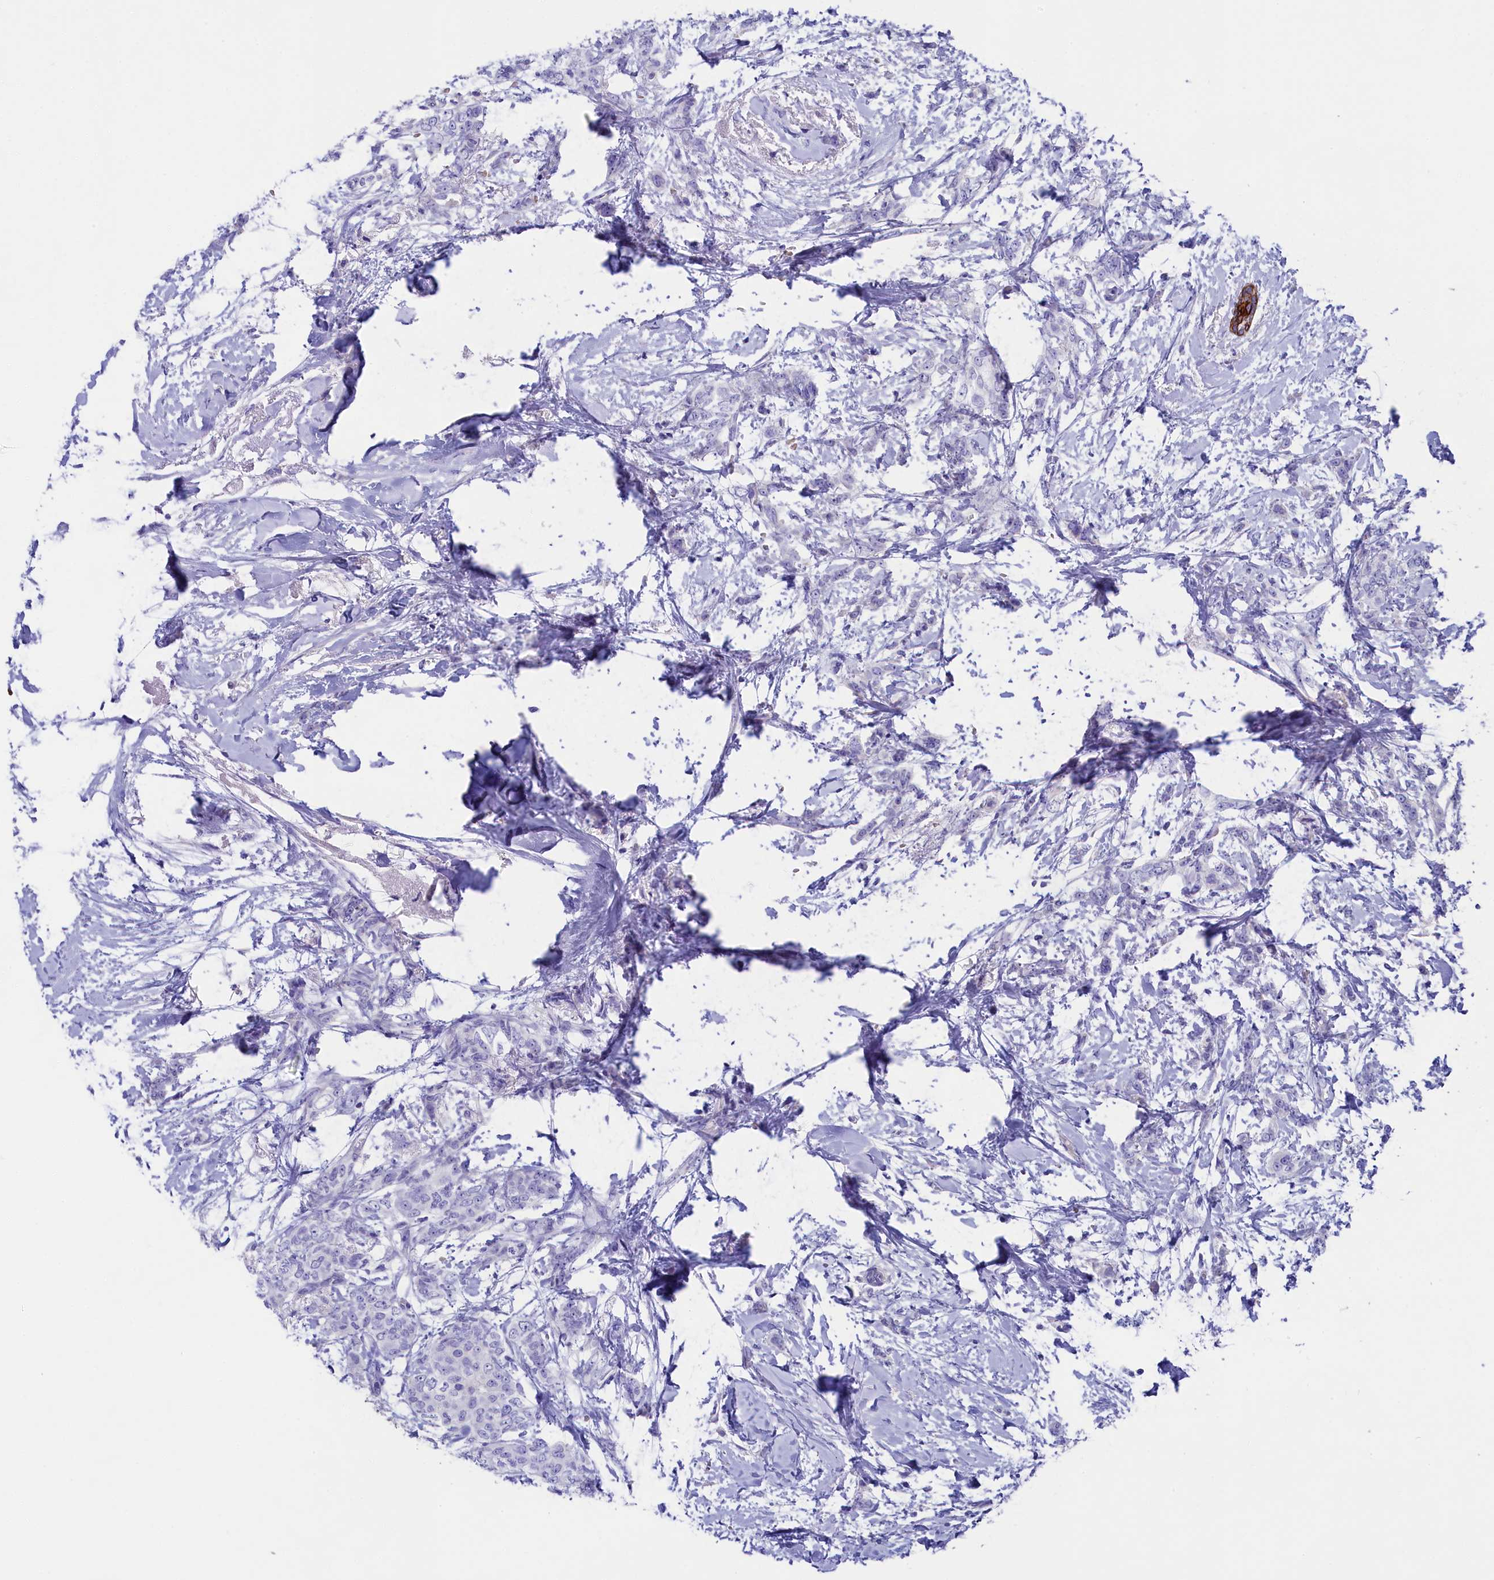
{"staining": {"intensity": "negative", "quantity": "none", "location": "none"}, "tissue": "breast cancer", "cell_type": "Tumor cells", "image_type": "cancer", "snomed": [{"axis": "morphology", "description": "Duct carcinoma"}, {"axis": "topography", "description": "Breast"}], "caption": "Tumor cells are negative for protein expression in human infiltrating ductal carcinoma (breast). The staining was performed using DAB to visualize the protein expression in brown, while the nuclei were stained in blue with hematoxylin (Magnification: 20x).", "gene": "SULT2A1", "patient": {"sex": "female", "age": 72}}